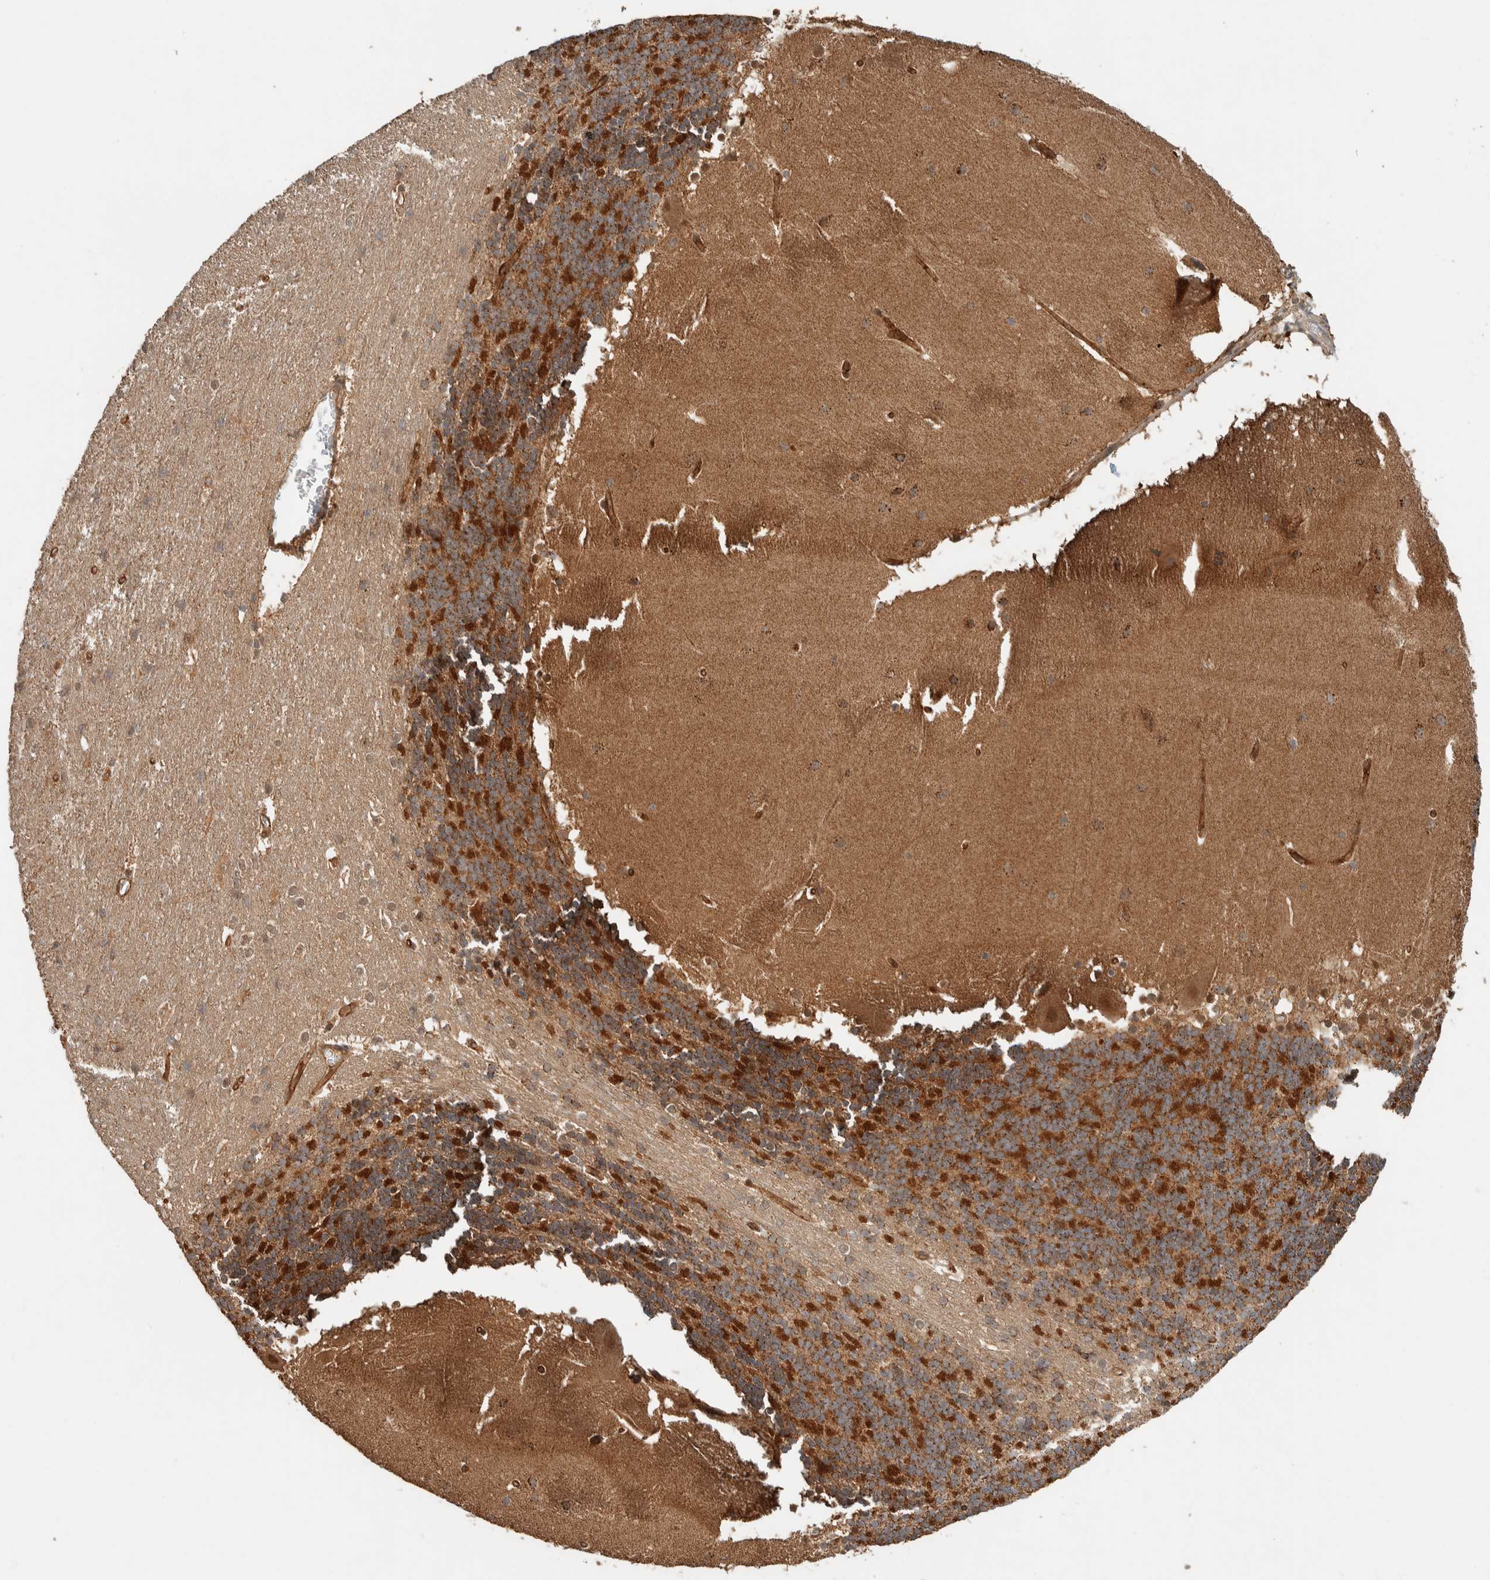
{"staining": {"intensity": "strong", "quantity": "25%-75%", "location": "cytoplasmic/membranous"}, "tissue": "cerebellum", "cell_type": "Cells in granular layer", "image_type": "normal", "snomed": [{"axis": "morphology", "description": "Normal tissue, NOS"}, {"axis": "topography", "description": "Cerebellum"}], "caption": "DAB immunohistochemical staining of unremarkable cerebellum displays strong cytoplasmic/membranous protein staining in approximately 25%-75% of cells in granular layer. The staining is performed using DAB brown chromogen to label protein expression. The nuclei are counter-stained blue using hematoxylin.", "gene": "ZNF567", "patient": {"sex": "female", "age": 19}}